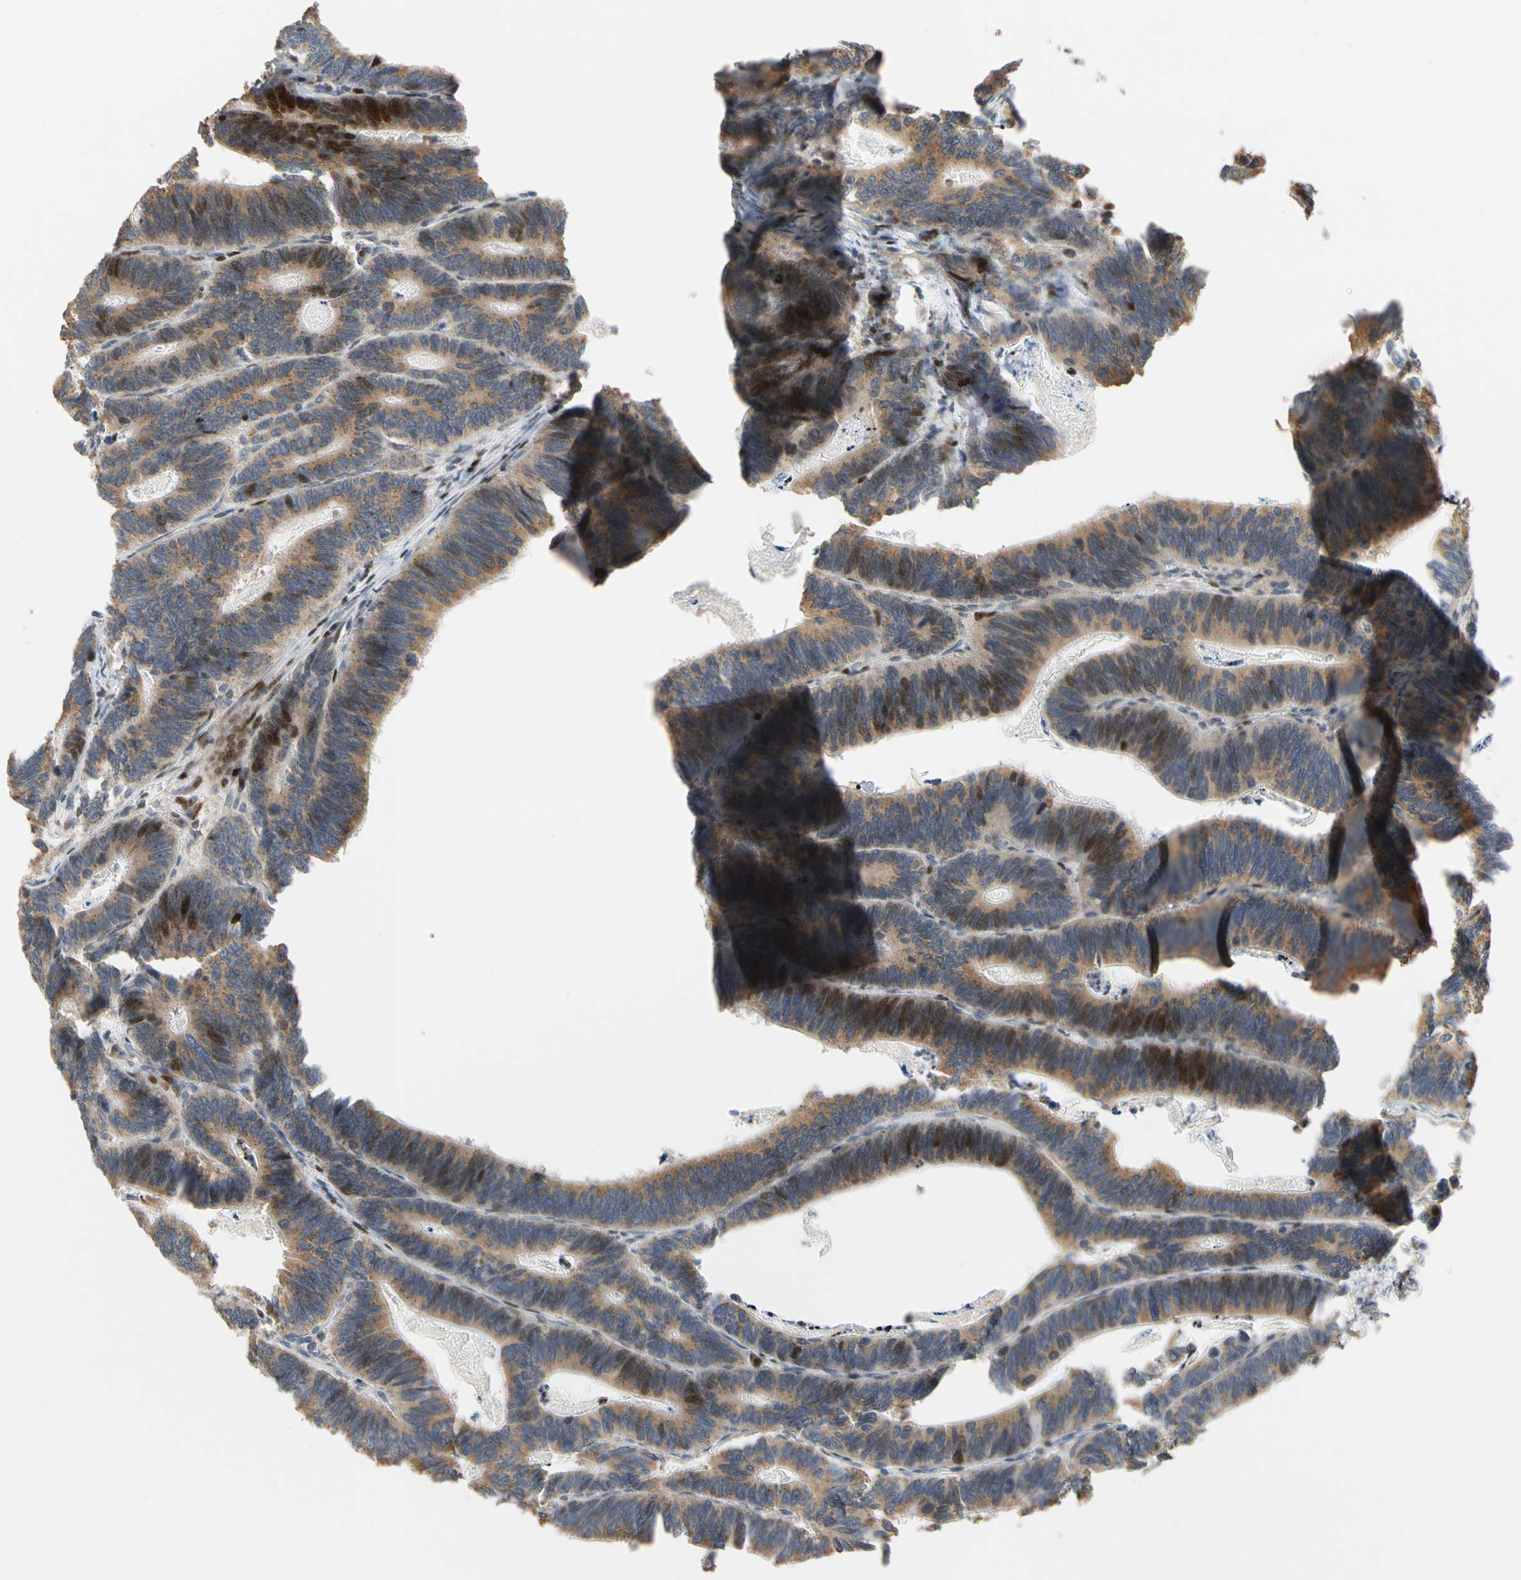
{"staining": {"intensity": "strong", "quantity": "<25%", "location": "nuclear"}, "tissue": "colorectal cancer", "cell_type": "Tumor cells", "image_type": "cancer", "snomed": [{"axis": "morphology", "description": "Adenocarcinoma, NOS"}, {"axis": "topography", "description": "Colon"}], "caption": "Protein expression analysis of human adenocarcinoma (colorectal) reveals strong nuclear positivity in approximately <25% of tumor cells. (Stains: DAB (3,3'-diaminobenzidine) in brown, nuclei in blue, Microscopy: brightfield microscopy at high magnification).", "gene": "IP6K2", "patient": {"sex": "male", "age": 72}}